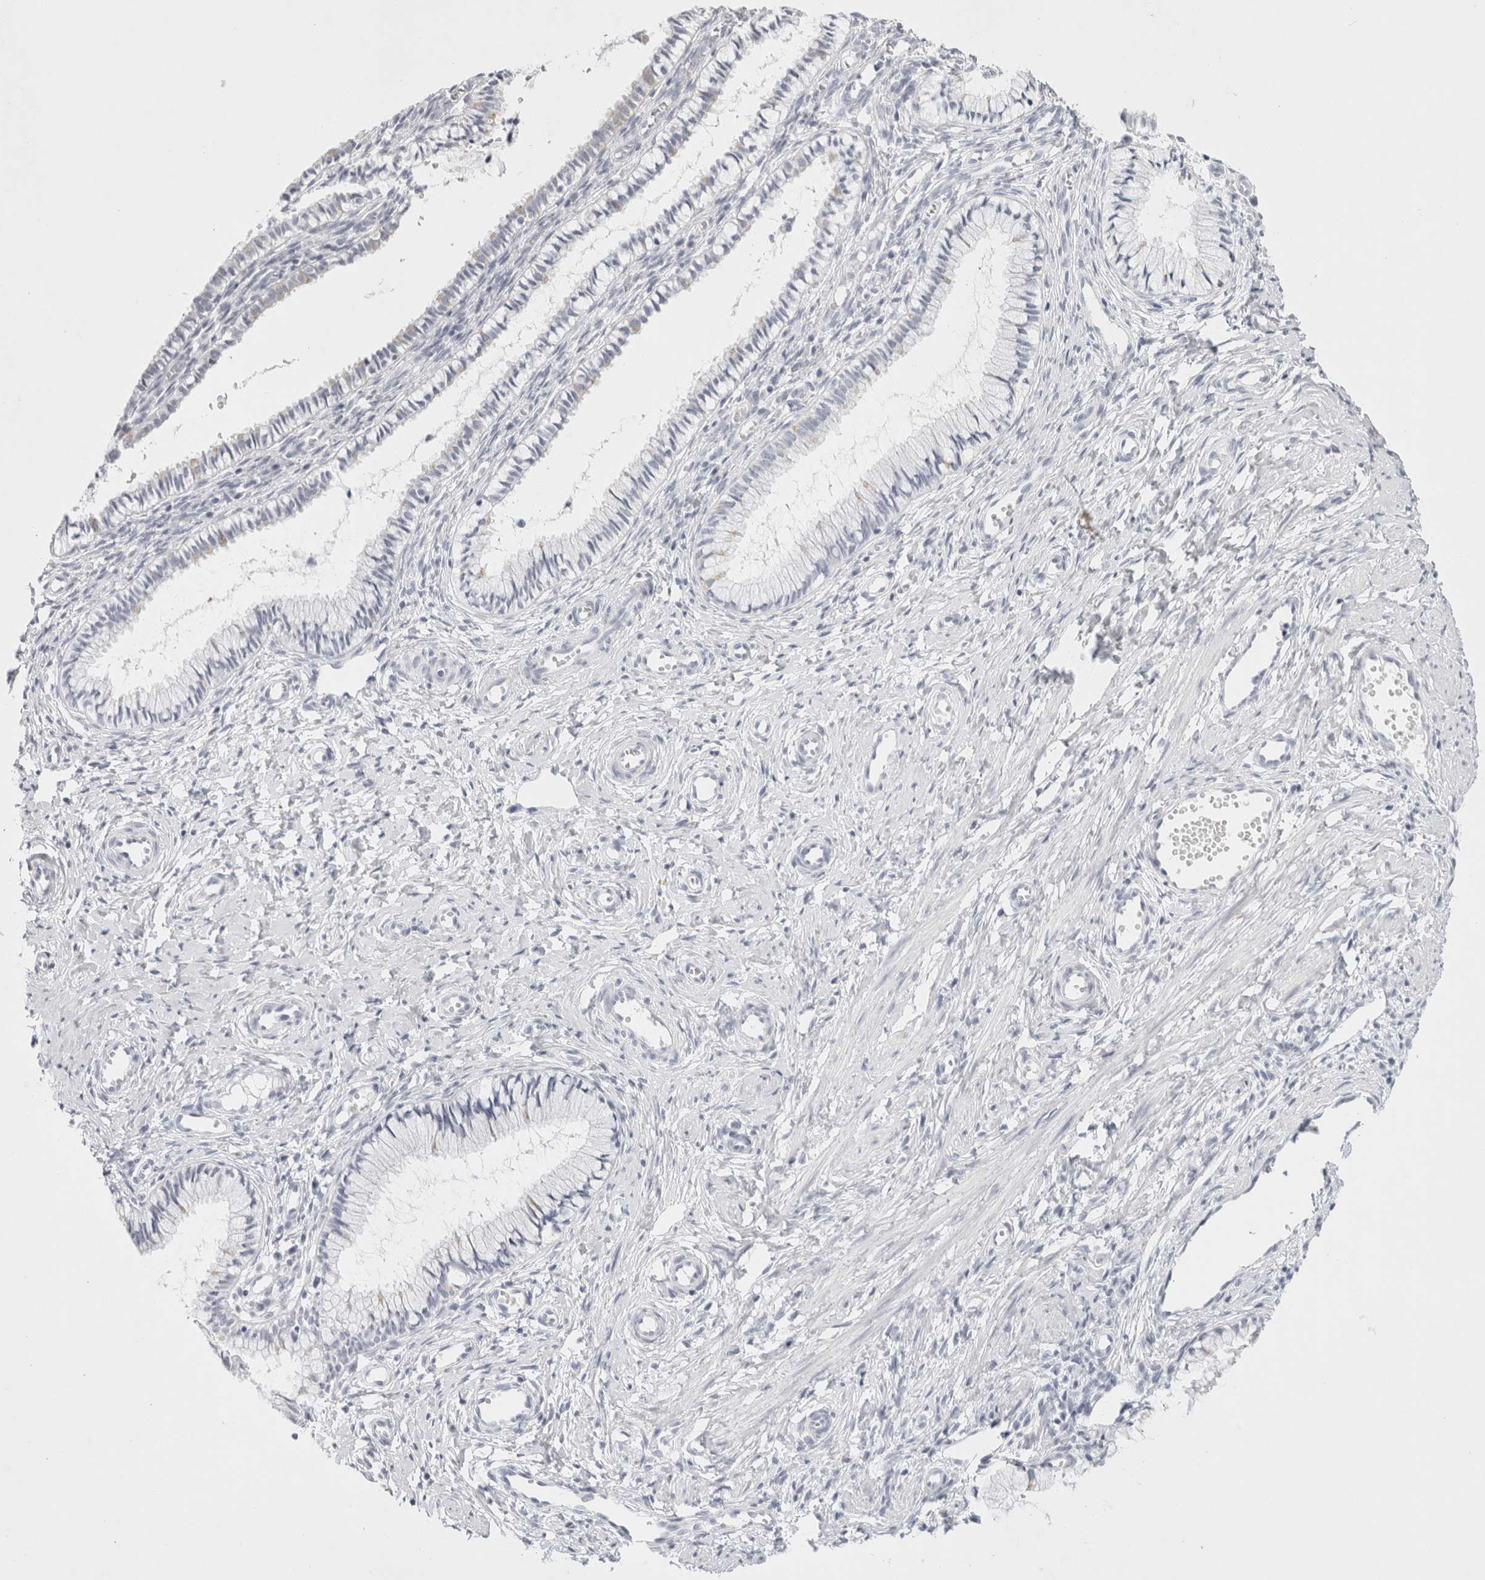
{"staining": {"intensity": "negative", "quantity": "none", "location": "none"}, "tissue": "cervix", "cell_type": "Glandular cells", "image_type": "normal", "snomed": [{"axis": "morphology", "description": "Normal tissue, NOS"}, {"axis": "topography", "description": "Cervix"}], "caption": "The immunohistochemistry image has no significant staining in glandular cells of cervix.", "gene": "GARIN1A", "patient": {"sex": "female", "age": 27}}